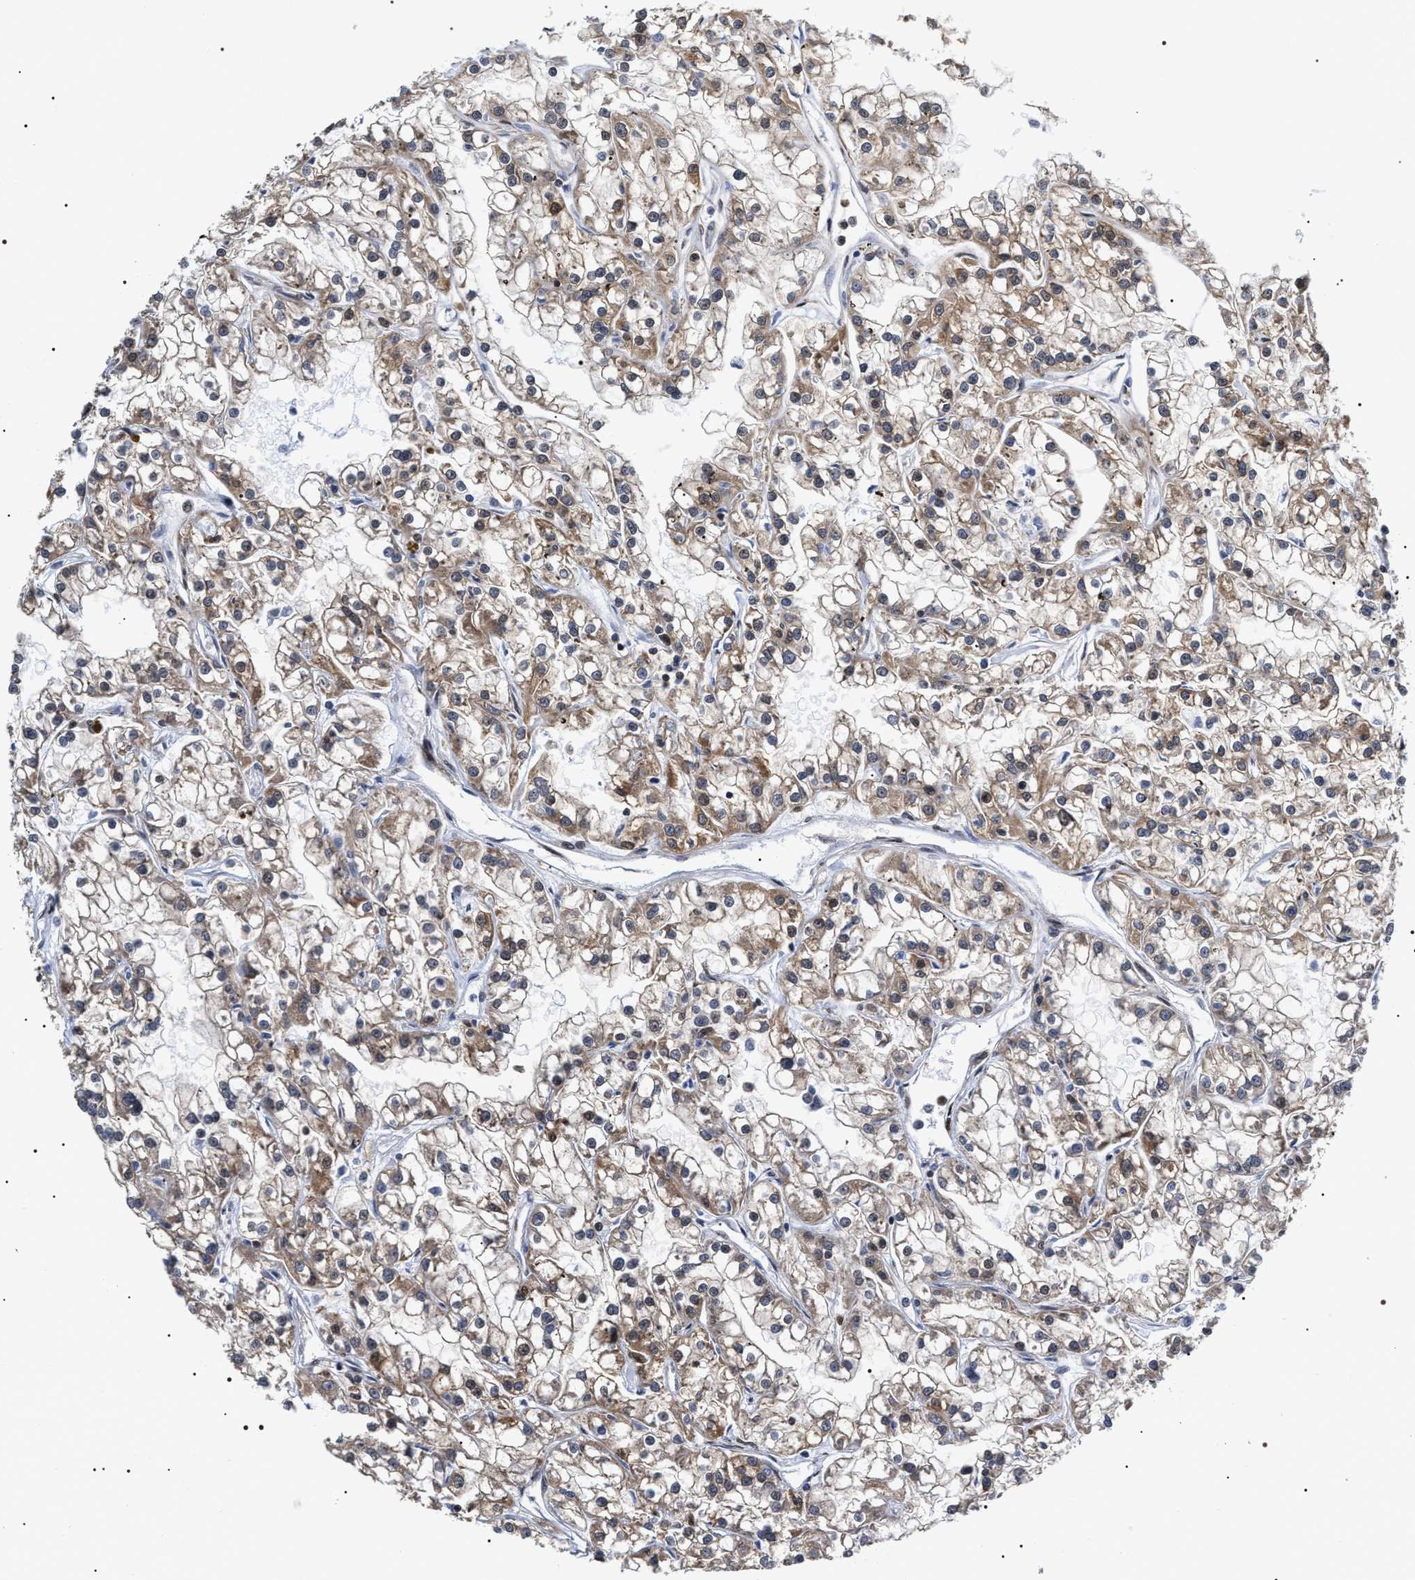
{"staining": {"intensity": "moderate", "quantity": "25%-75%", "location": "cytoplasmic/membranous"}, "tissue": "renal cancer", "cell_type": "Tumor cells", "image_type": "cancer", "snomed": [{"axis": "morphology", "description": "Adenocarcinoma, NOS"}, {"axis": "topography", "description": "Kidney"}], "caption": "Tumor cells display medium levels of moderate cytoplasmic/membranous positivity in approximately 25%-75% of cells in renal cancer (adenocarcinoma).", "gene": "BAG6", "patient": {"sex": "female", "age": 52}}